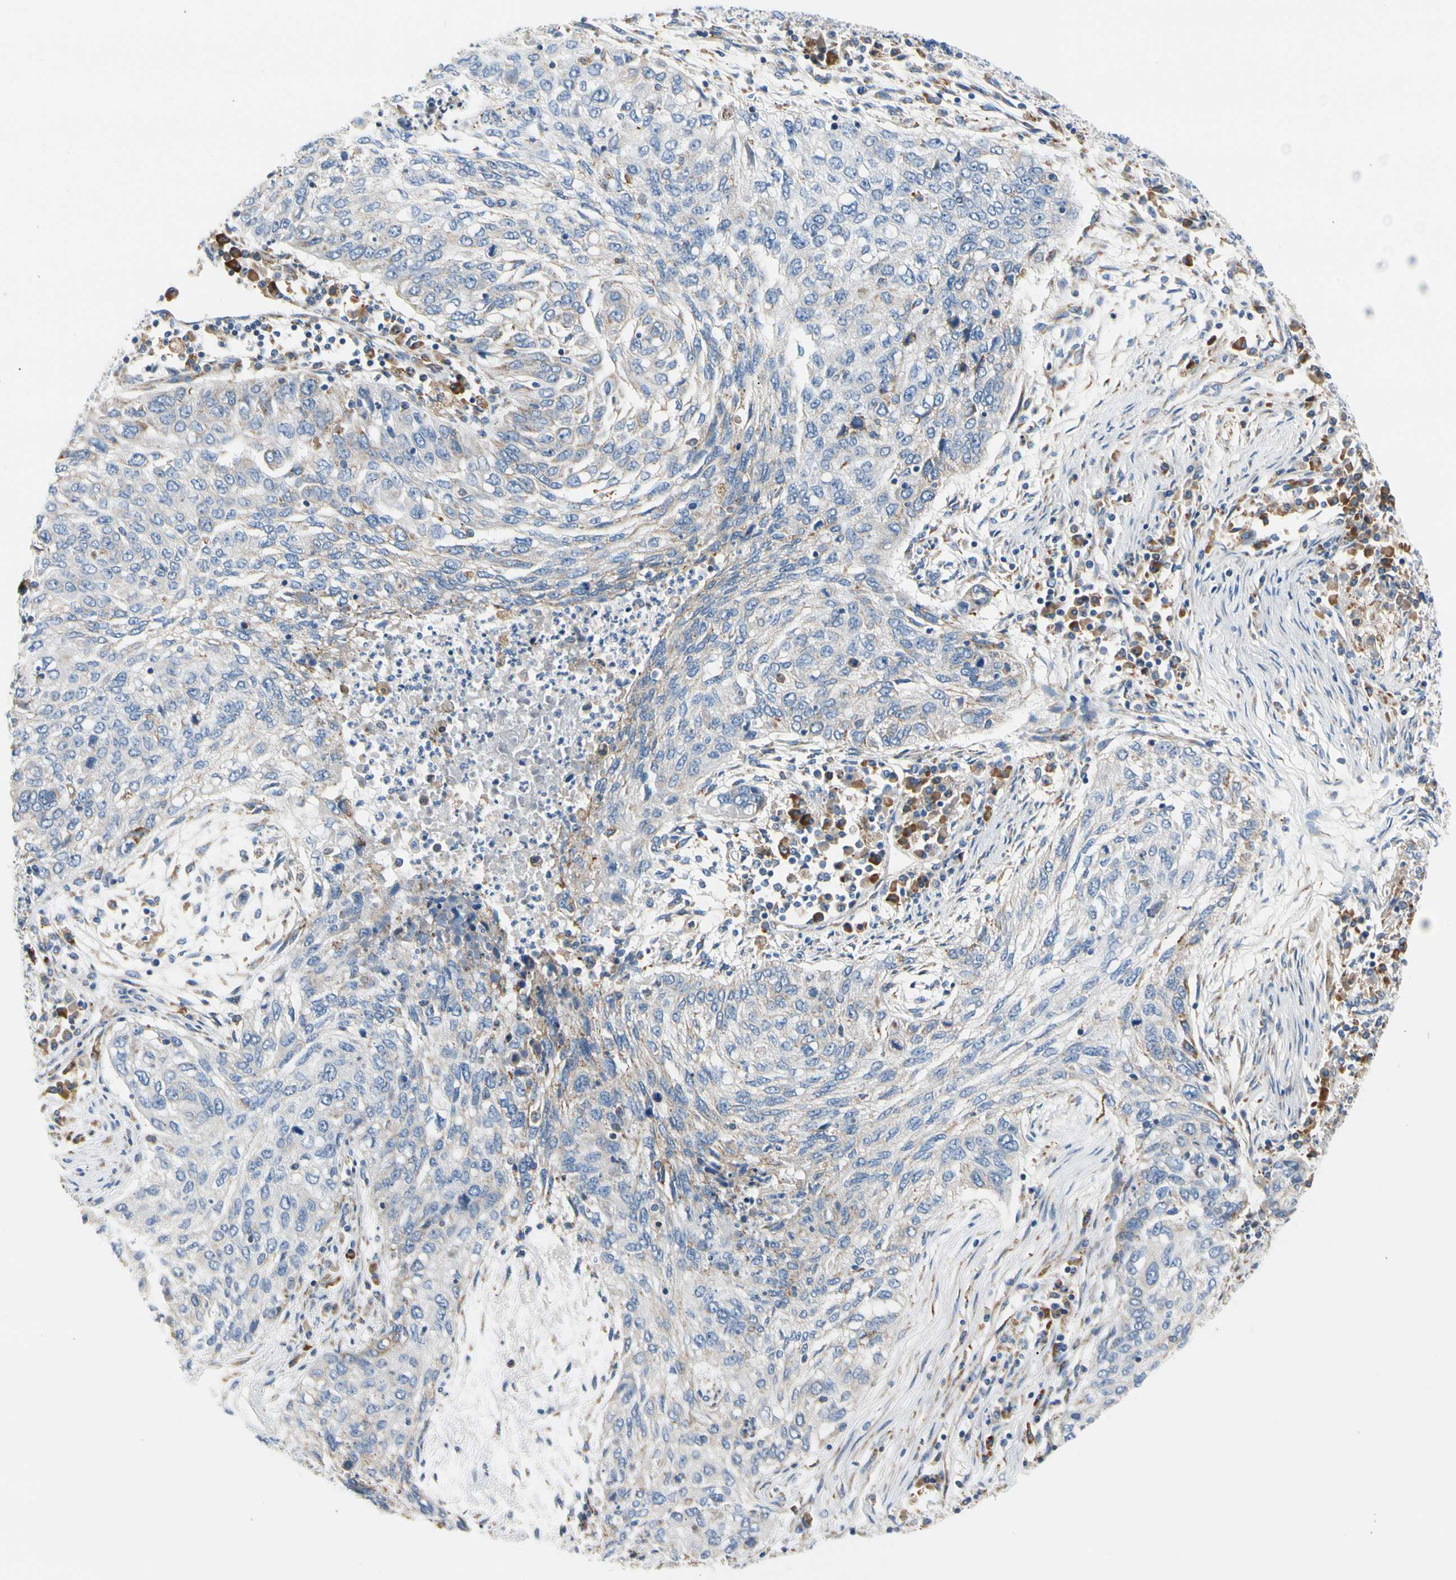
{"staining": {"intensity": "negative", "quantity": "none", "location": "none"}, "tissue": "lung cancer", "cell_type": "Tumor cells", "image_type": "cancer", "snomed": [{"axis": "morphology", "description": "Squamous cell carcinoma, NOS"}, {"axis": "topography", "description": "Lung"}], "caption": "Immunohistochemistry photomicrograph of lung squamous cell carcinoma stained for a protein (brown), which exhibits no staining in tumor cells.", "gene": "STXBP1", "patient": {"sex": "female", "age": 63}}